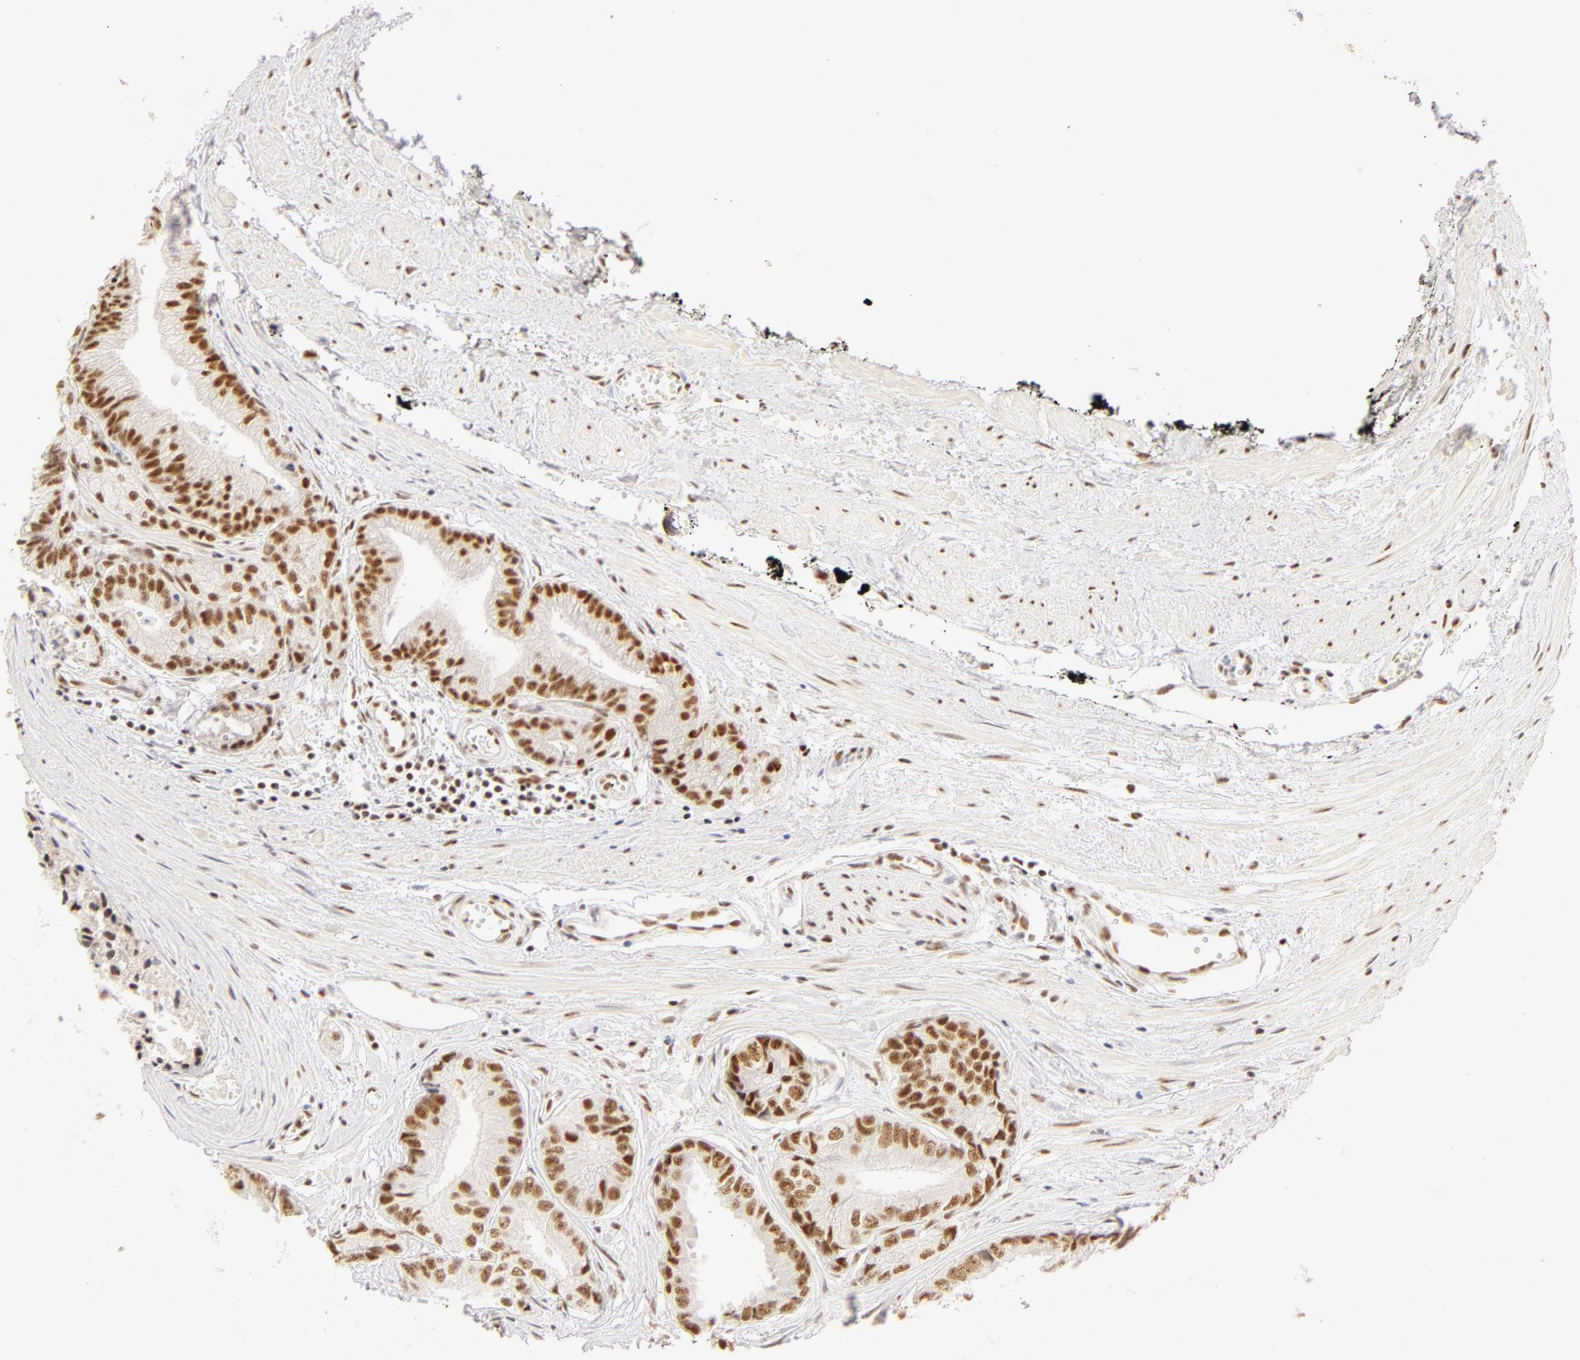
{"staining": {"intensity": "moderate", "quantity": ">75%", "location": "nuclear"}, "tissue": "prostate cancer", "cell_type": "Tumor cells", "image_type": "cancer", "snomed": [{"axis": "morphology", "description": "Adenocarcinoma, High grade"}, {"axis": "topography", "description": "Prostate"}], "caption": "Prostate adenocarcinoma (high-grade) tissue exhibits moderate nuclear positivity in about >75% of tumor cells, visualized by immunohistochemistry.", "gene": "RBM39", "patient": {"sex": "male", "age": 56}}